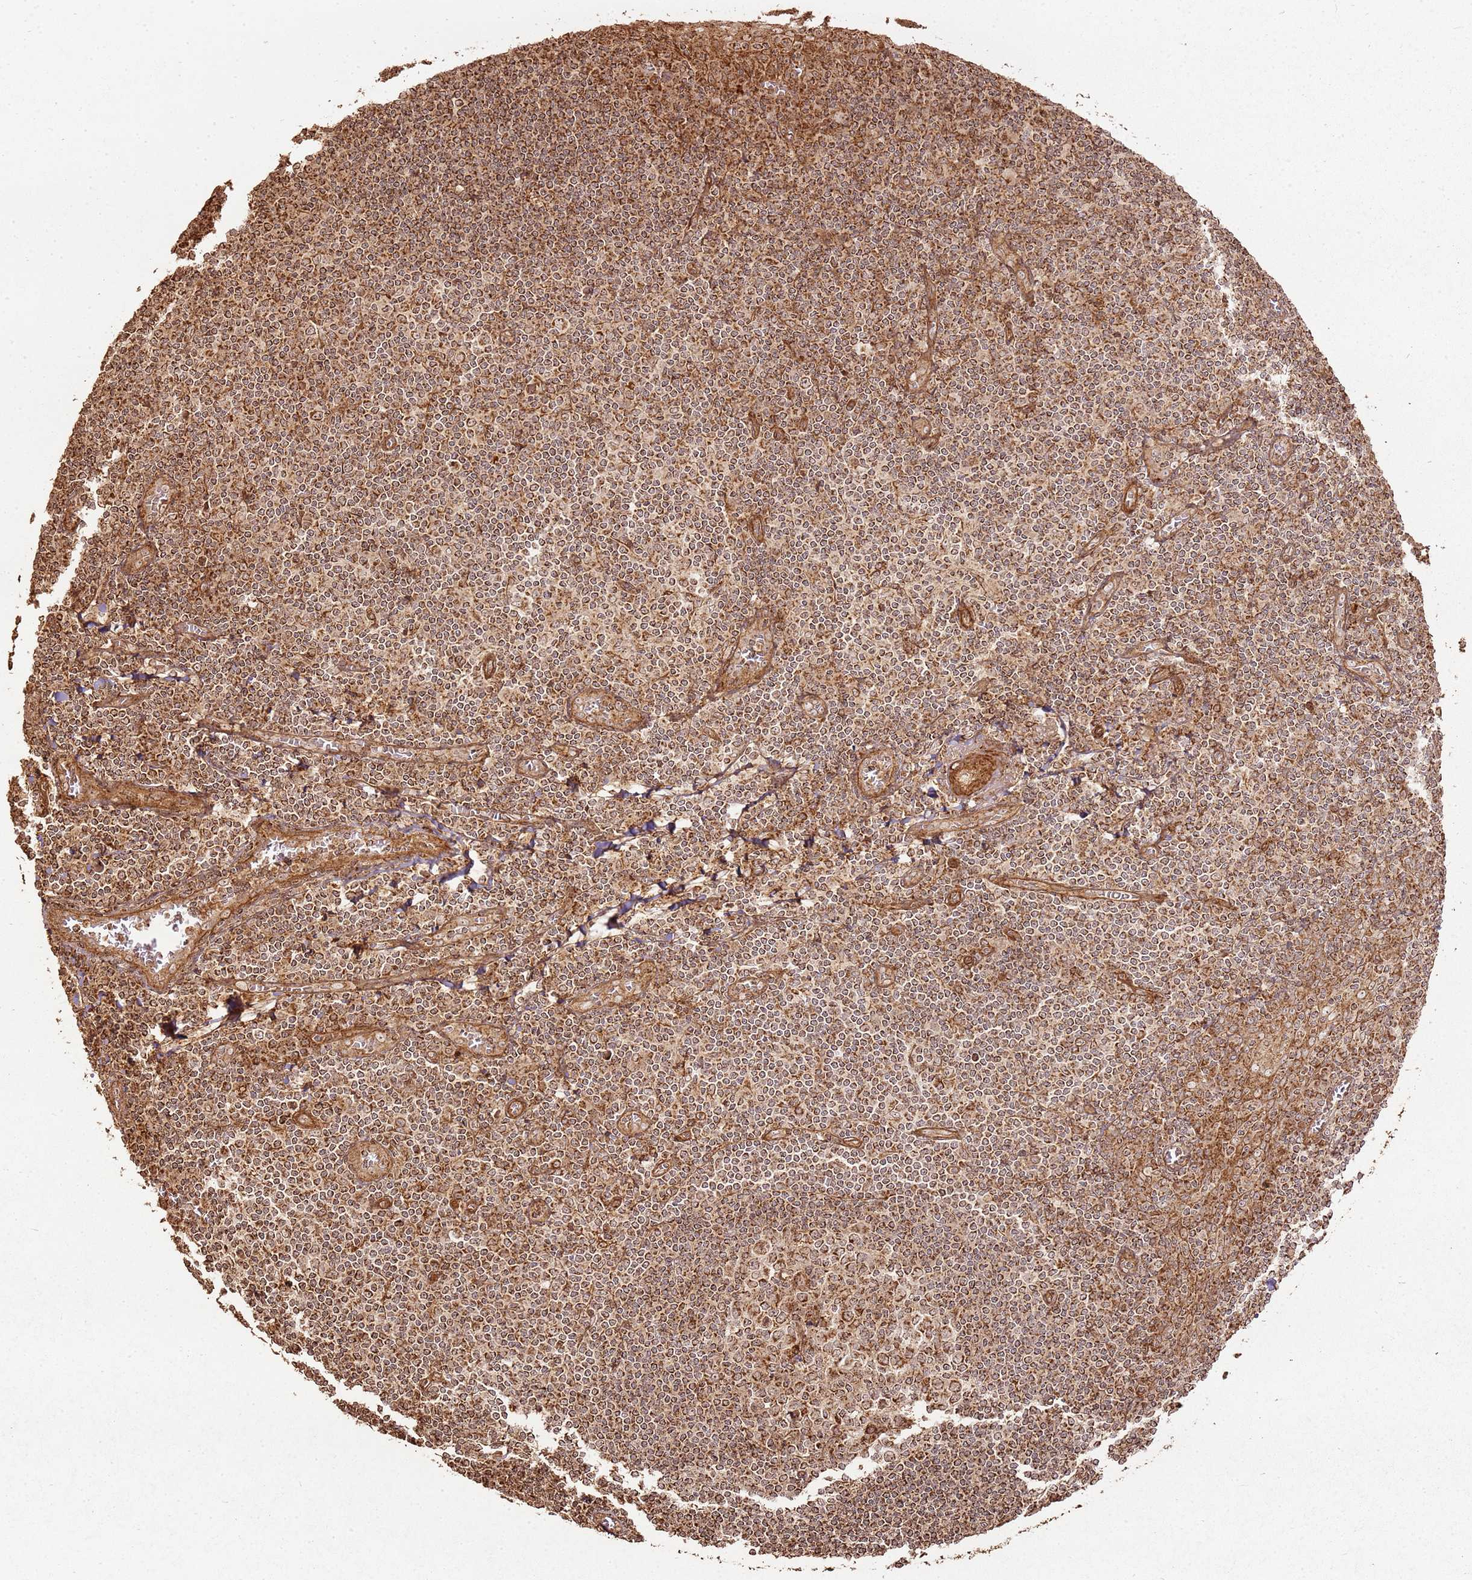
{"staining": {"intensity": "moderate", "quantity": ">75%", "location": "cytoplasmic/membranous"}, "tissue": "tonsil", "cell_type": "Germinal center cells", "image_type": "normal", "snomed": [{"axis": "morphology", "description": "Normal tissue, NOS"}, {"axis": "topography", "description": "Tonsil"}], "caption": "DAB (3,3'-diaminobenzidine) immunohistochemical staining of unremarkable tonsil reveals moderate cytoplasmic/membranous protein staining in approximately >75% of germinal center cells.", "gene": "MRPS6", "patient": {"sex": "male", "age": 27}}